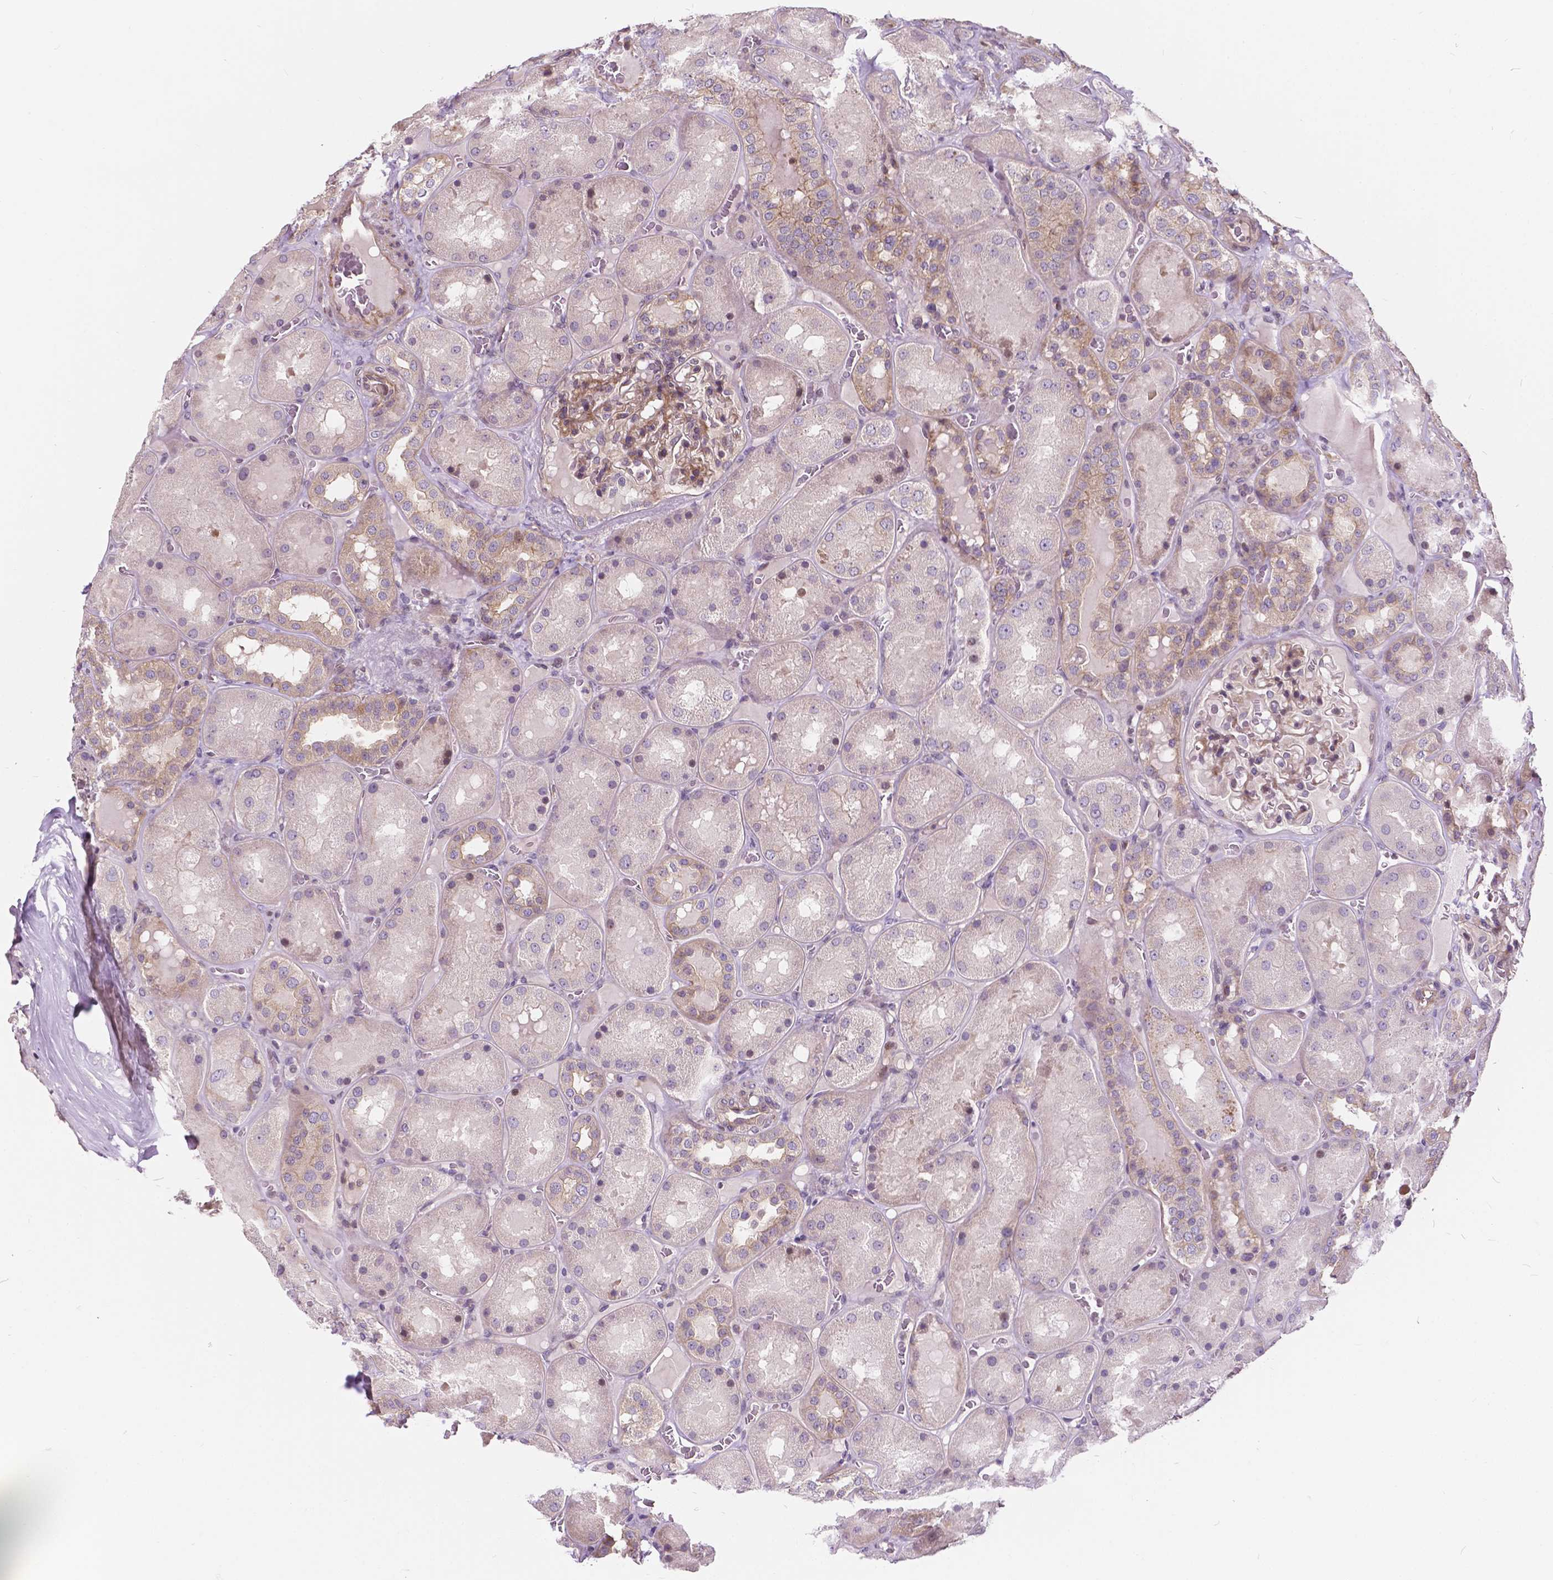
{"staining": {"intensity": "moderate", "quantity": ">75%", "location": "cytoplasmic/membranous"}, "tissue": "kidney", "cell_type": "Cells in glomeruli", "image_type": "normal", "snomed": [{"axis": "morphology", "description": "Normal tissue, NOS"}, {"axis": "topography", "description": "Kidney"}], "caption": "Kidney stained for a protein exhibits moderate cytoplasmic/membranous positivity in cells in glomeruli.", "gene": "INPP5E", "patient": {"sex": "male", "age": 73}}